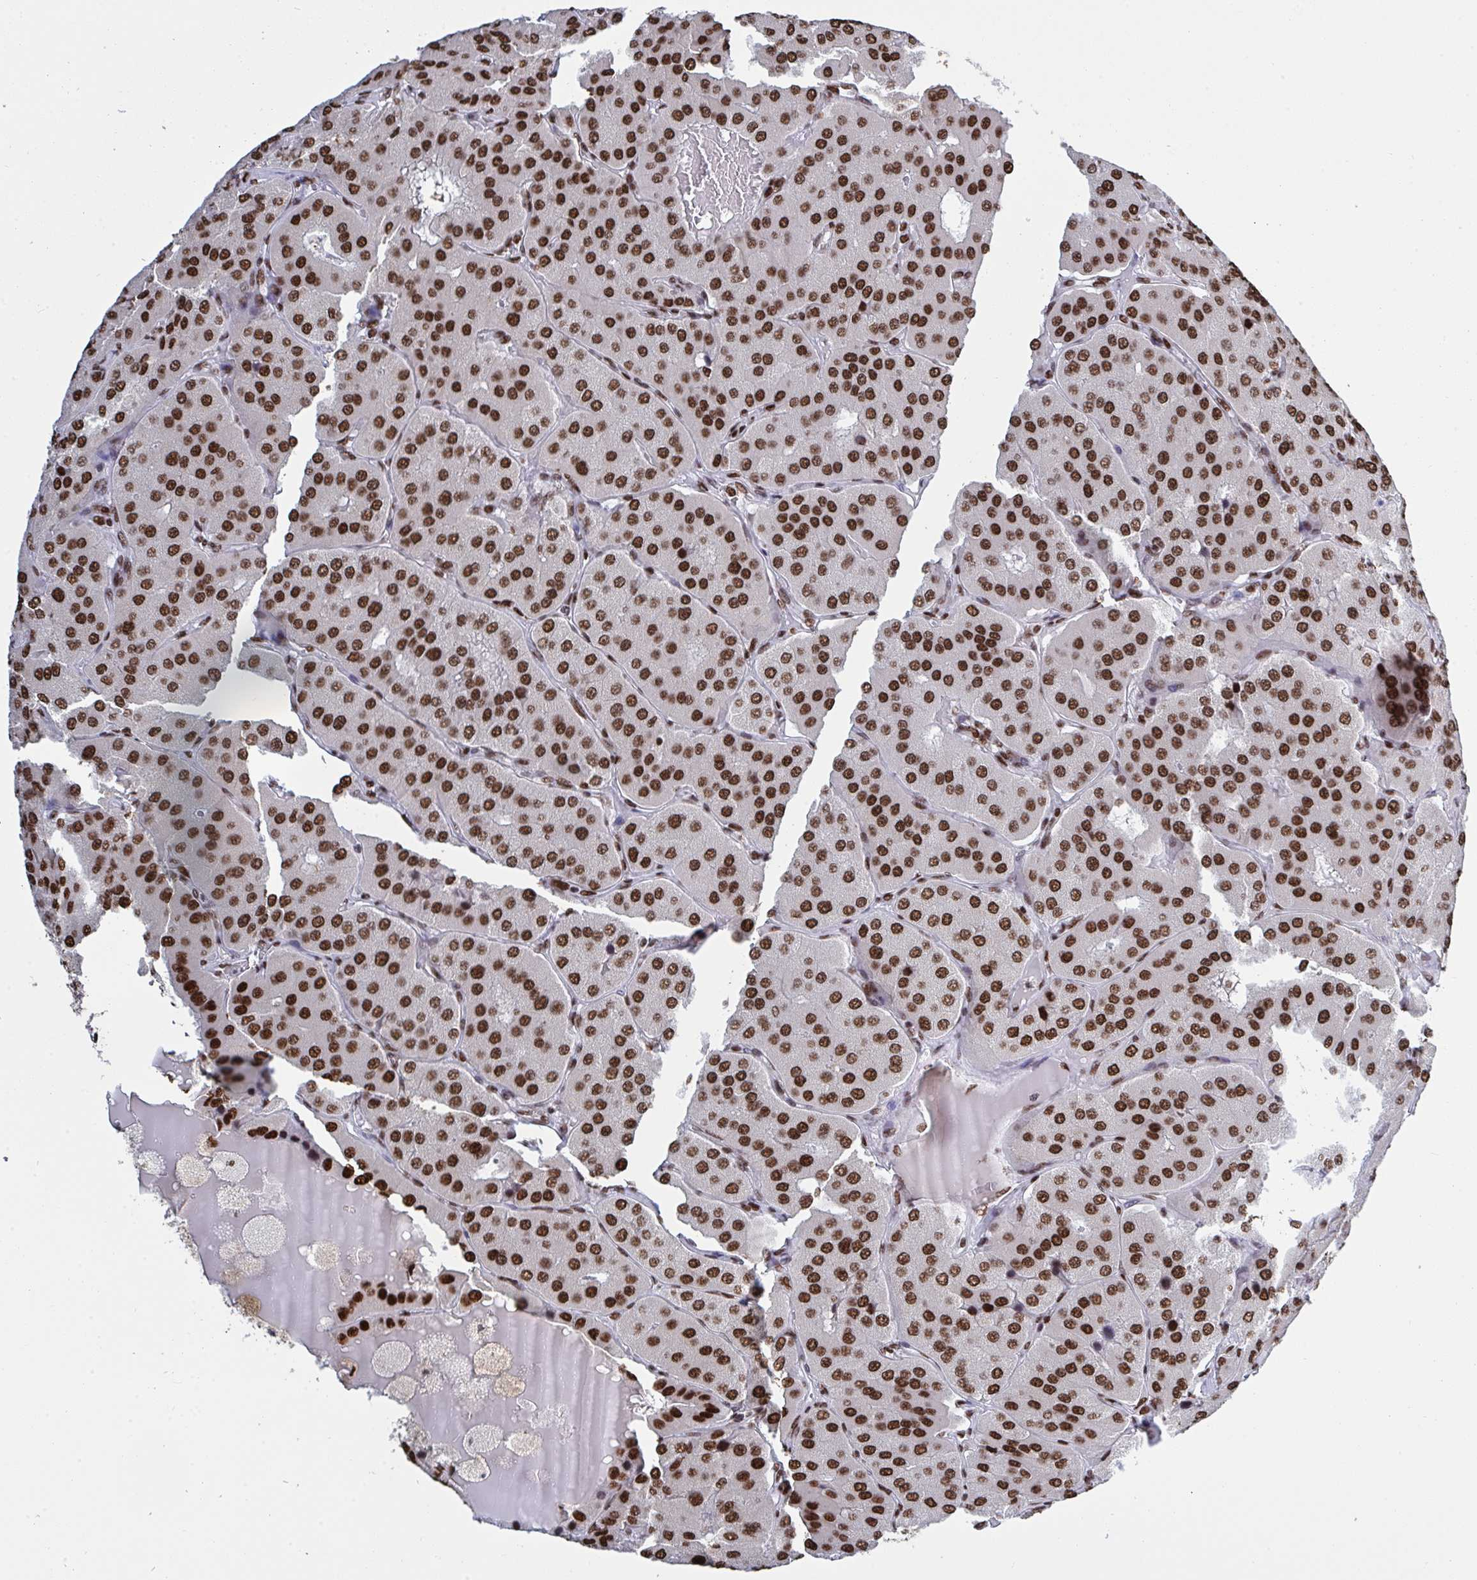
{"staining": {"intensity": "strong", "quantity": ">75%", "location": "nuclear"}, "tissue": "parathyroid gland", "cell_type": "Glandular cells", "image_type": "normal", "snomed": [{"axis": "morphology", "description": "Normal tissue, NOS"}, {"axis": "morphology", "description": "Adenoma, NOS"}, {"axis": "topography", "description": "Parathyroid gland"}], "caption": "Immunohistochemical staining of benign human parathyroid gland exhibits >75% levels of strong nuclear protein positivity in approximately >75% of glandular cells.", "gene": "ZNF607", "patient": {"sex": "female", "age": 86}}